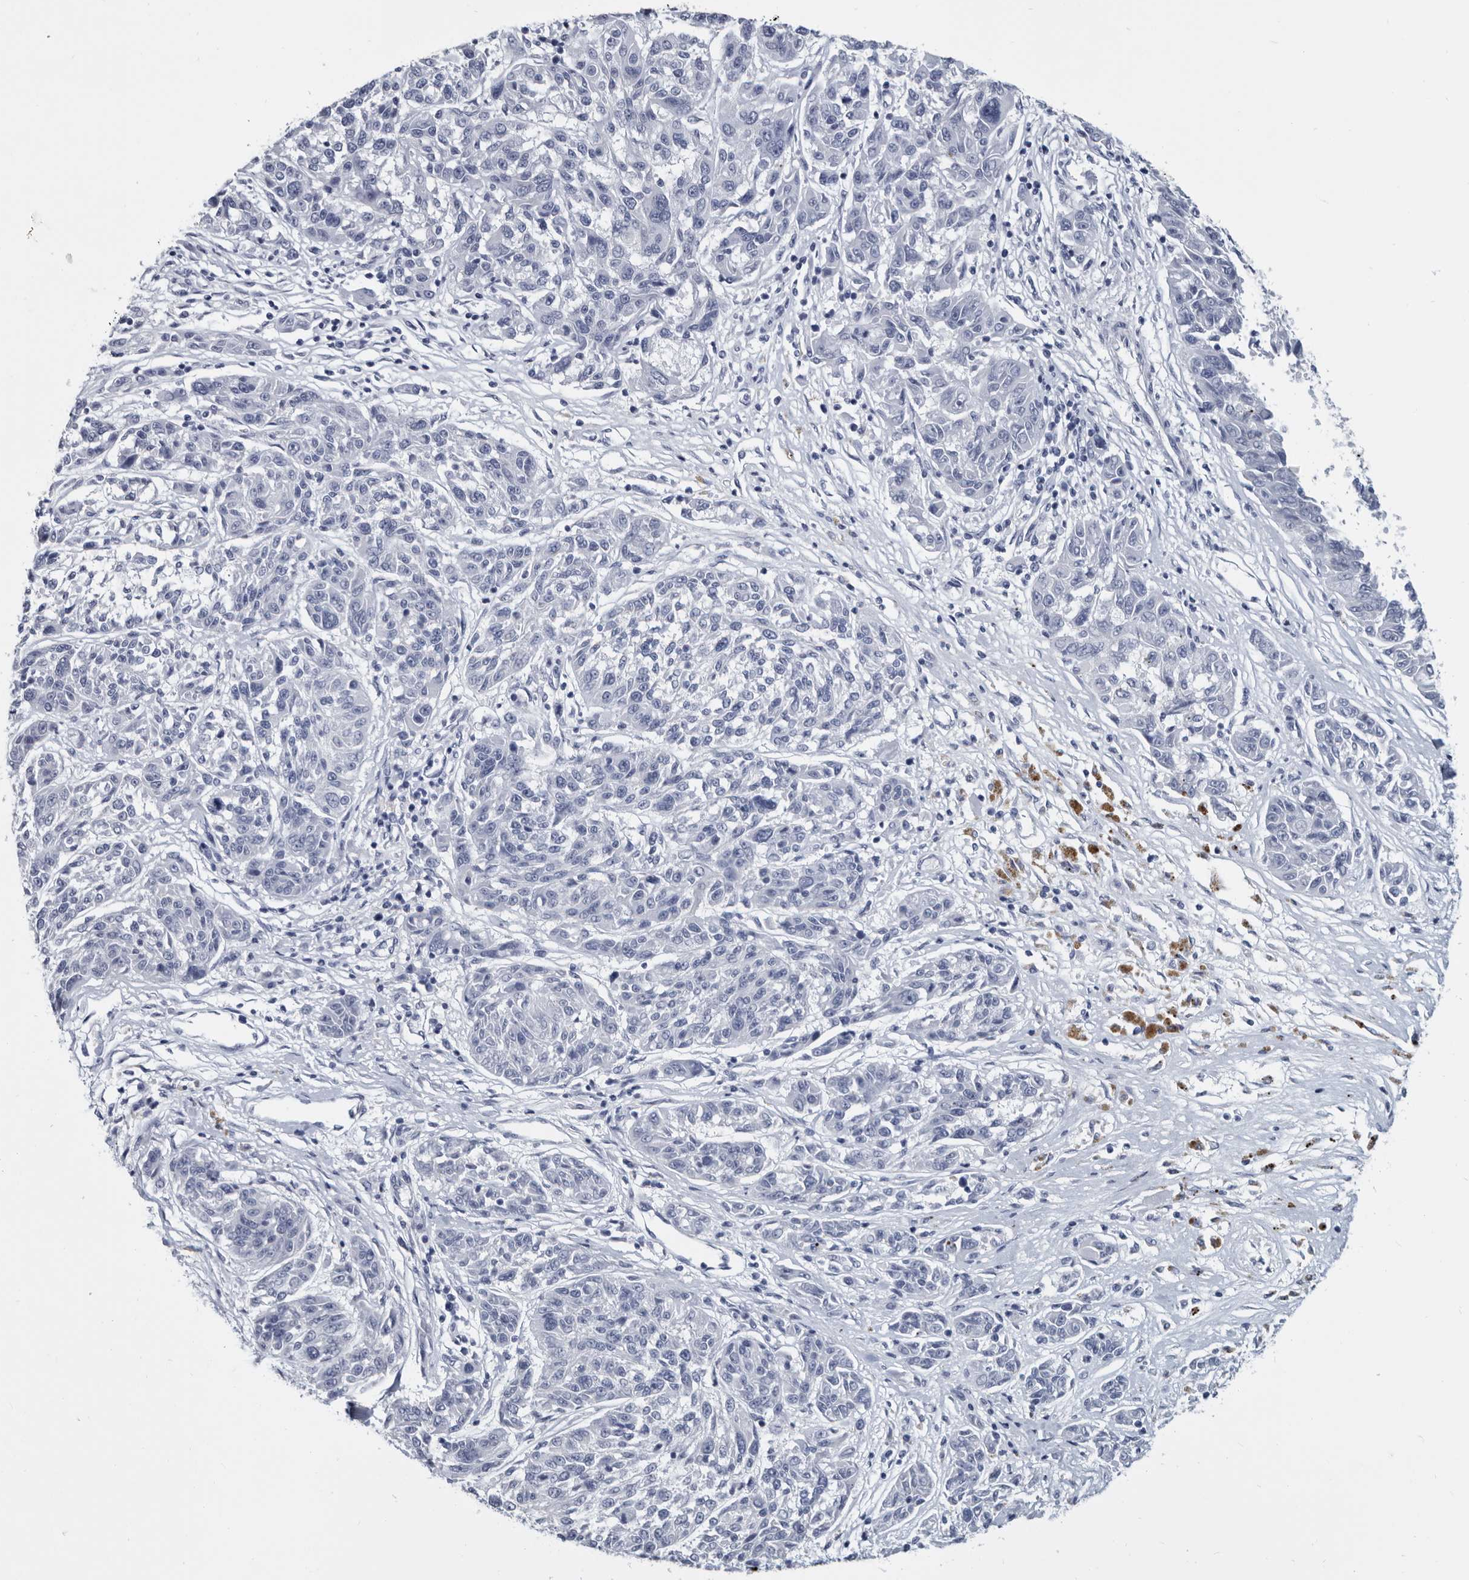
{"staining": {"intensity": "negative", "quantity": "none", "location": "none"}, "tissue": "melanoma", "cell_type": "Tumor cells", "image_type": "cancer", "snomed": [{"axis": "morphology", "description": "Malignant melanoma, NOS"}, {"axis": "topography", "description": "Skin"}], "caption": "This is an IHC photomicrograph of human melanoma. There is no expression in tumor cells.", "gene": "WRAP73", "patient": {"sex": "male", "age": 53}}